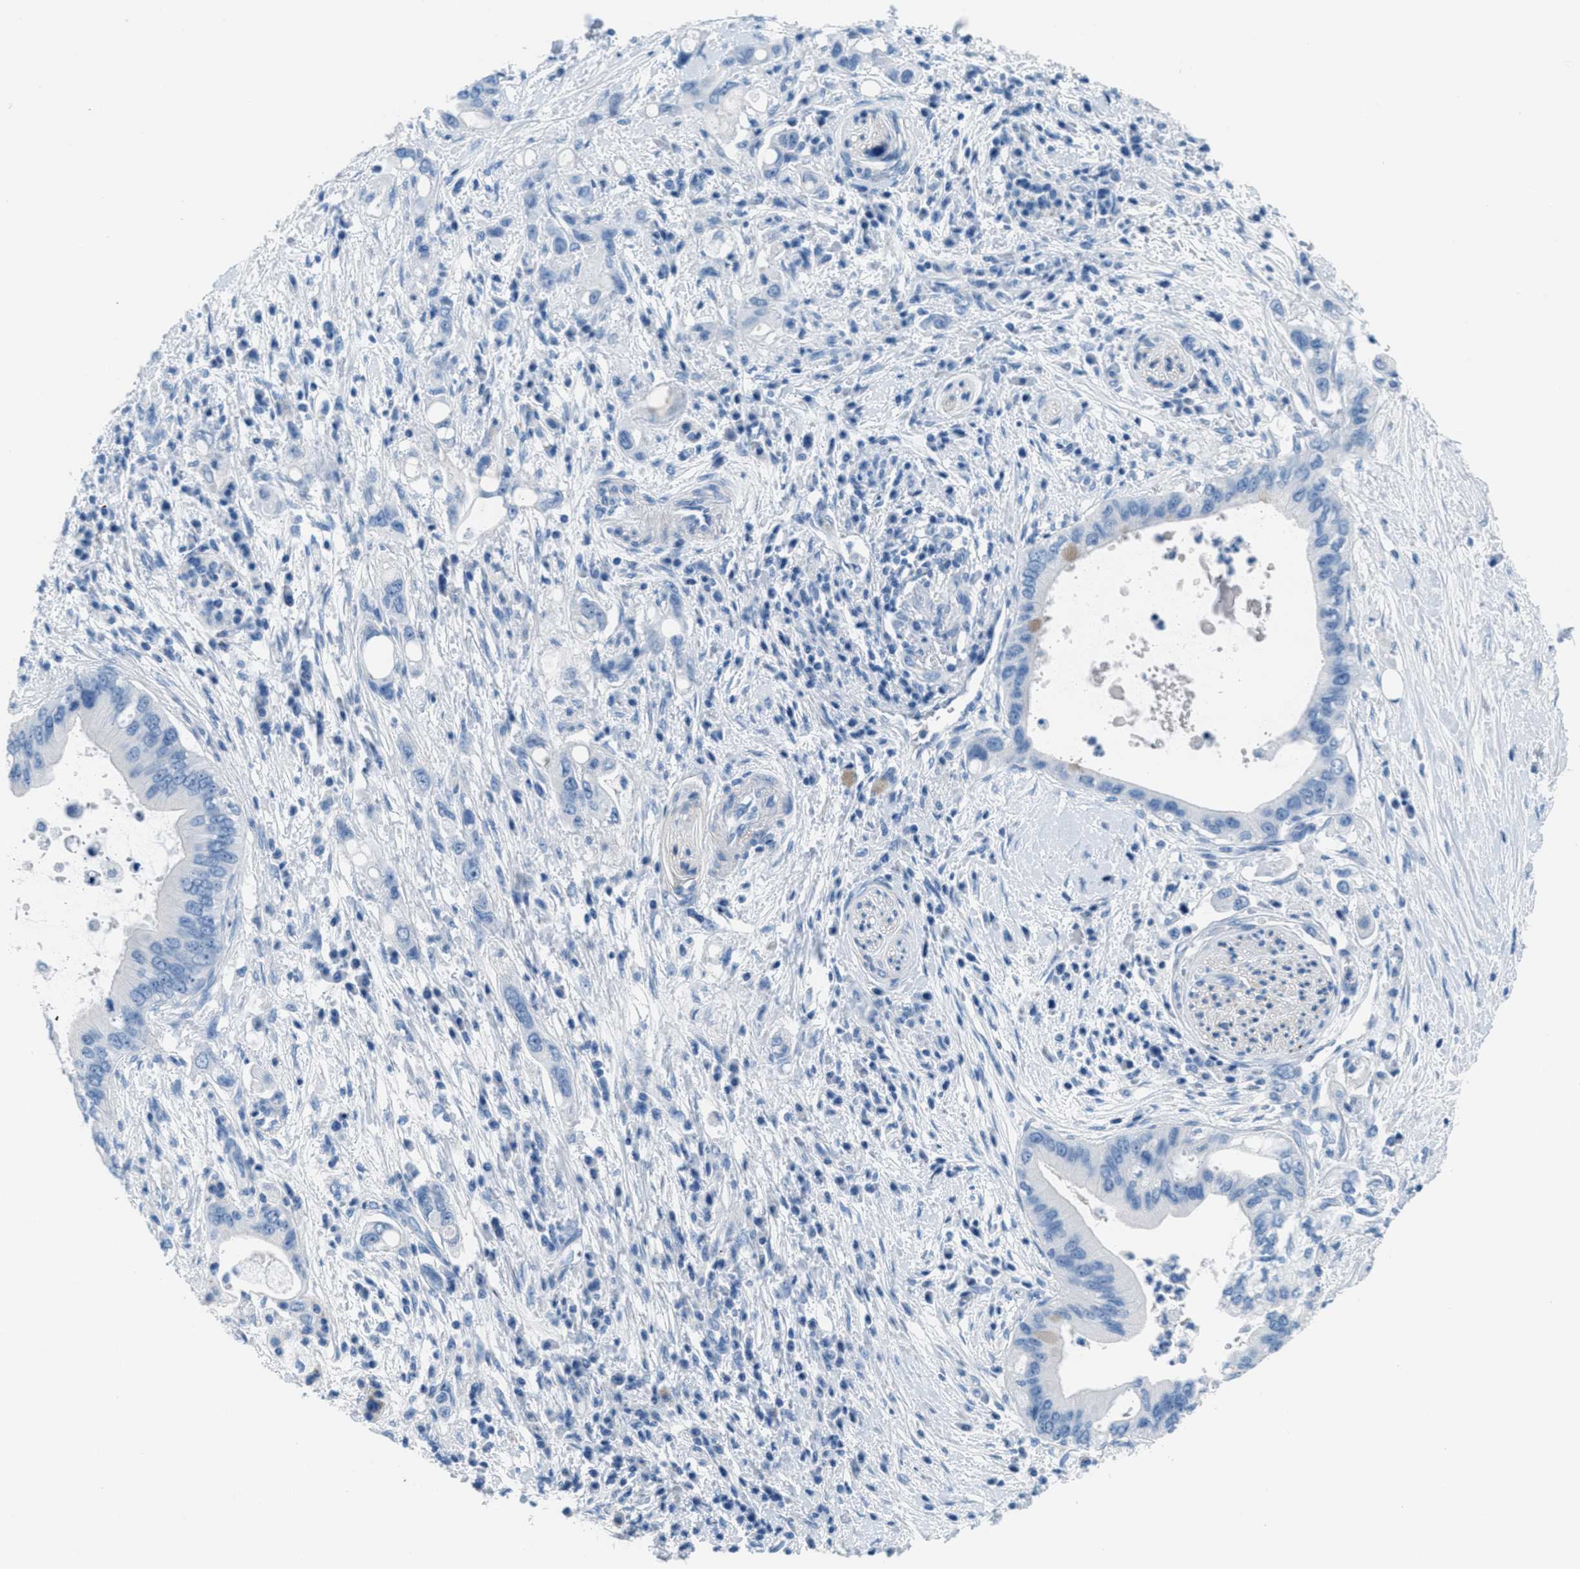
{"staining": {"intensity": "negative", "quantity": "none", "location": "none"}, "tissue": "pancreatic cancer", "cell_type": "Tumor cells", "image_type": "cancer", "snomed": [{"axis": "morphology", "description": "Adenocarcinoma, NOS"}, {"axis": "topography", "description": "Pancreas"}], "caption": "This is an immunohistochemistry (IHC) image of human pancreatic cancer (adenocarcinoma). There is no expression in tumor cells.", "gene": "MGARP", "patient": {"sex": "female", "age": 73}}